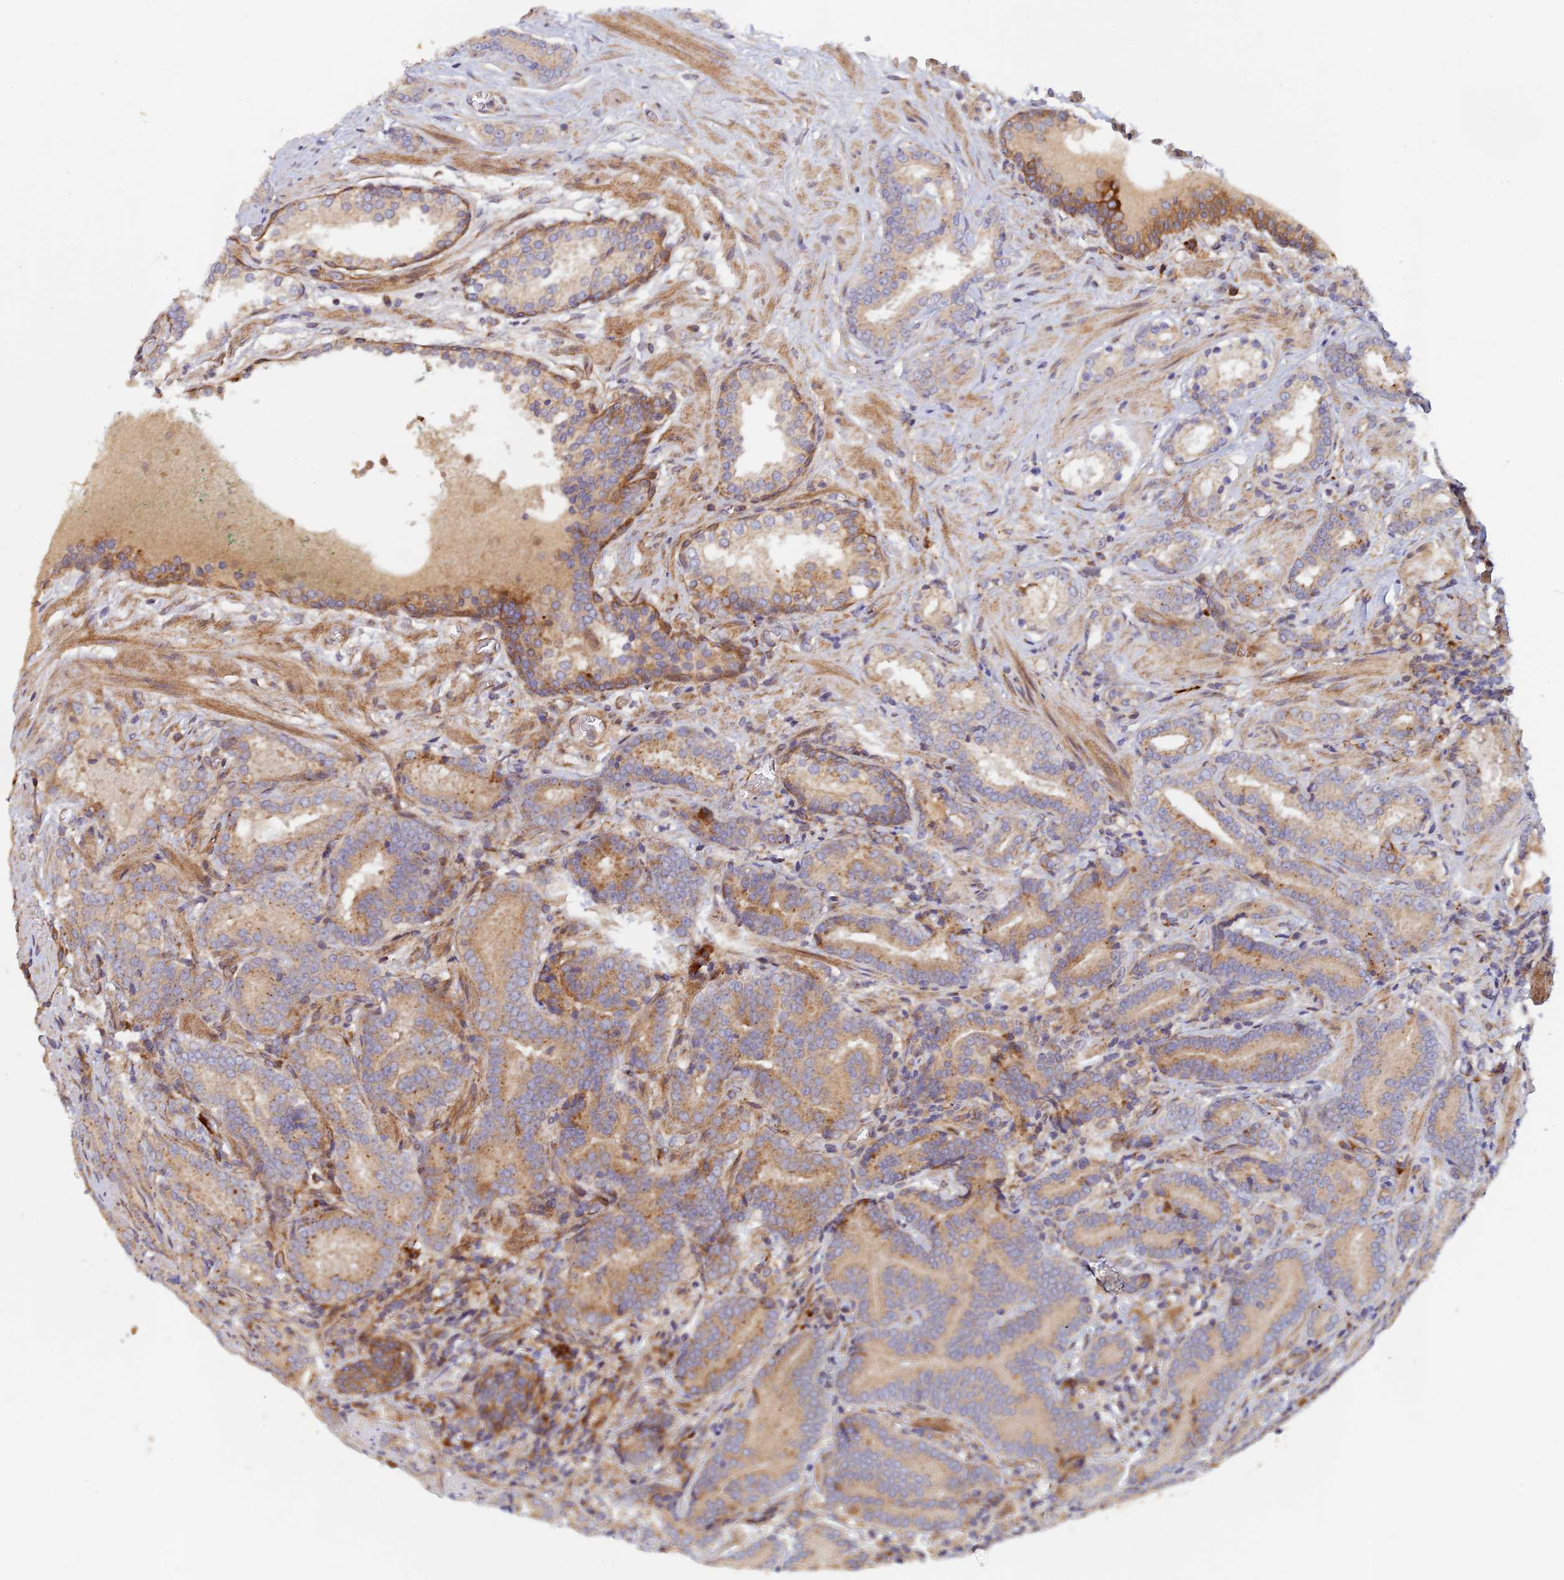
{"staining": {"intensity": "weak", "quantity": ">75%", "location": "cytoplasmic/membranous"}, "tissue": "prostate cancer", "cell_type": "Tumor cells", "image_type": "cancer", "snomed": [{"axis": "morphology", "description": "Adenocarcinoma, Low grade"}, {"axis": "topography", "description": "Prostate"}], "caption": "Immunohistochemistry (DAB) staining of prostate cancer demonstrates weak cytoplasmic/membranous protein staining in about >75% of tumor cells.", "gene": "GMCL1", "patient": {"sex": "male", "age": 58}}